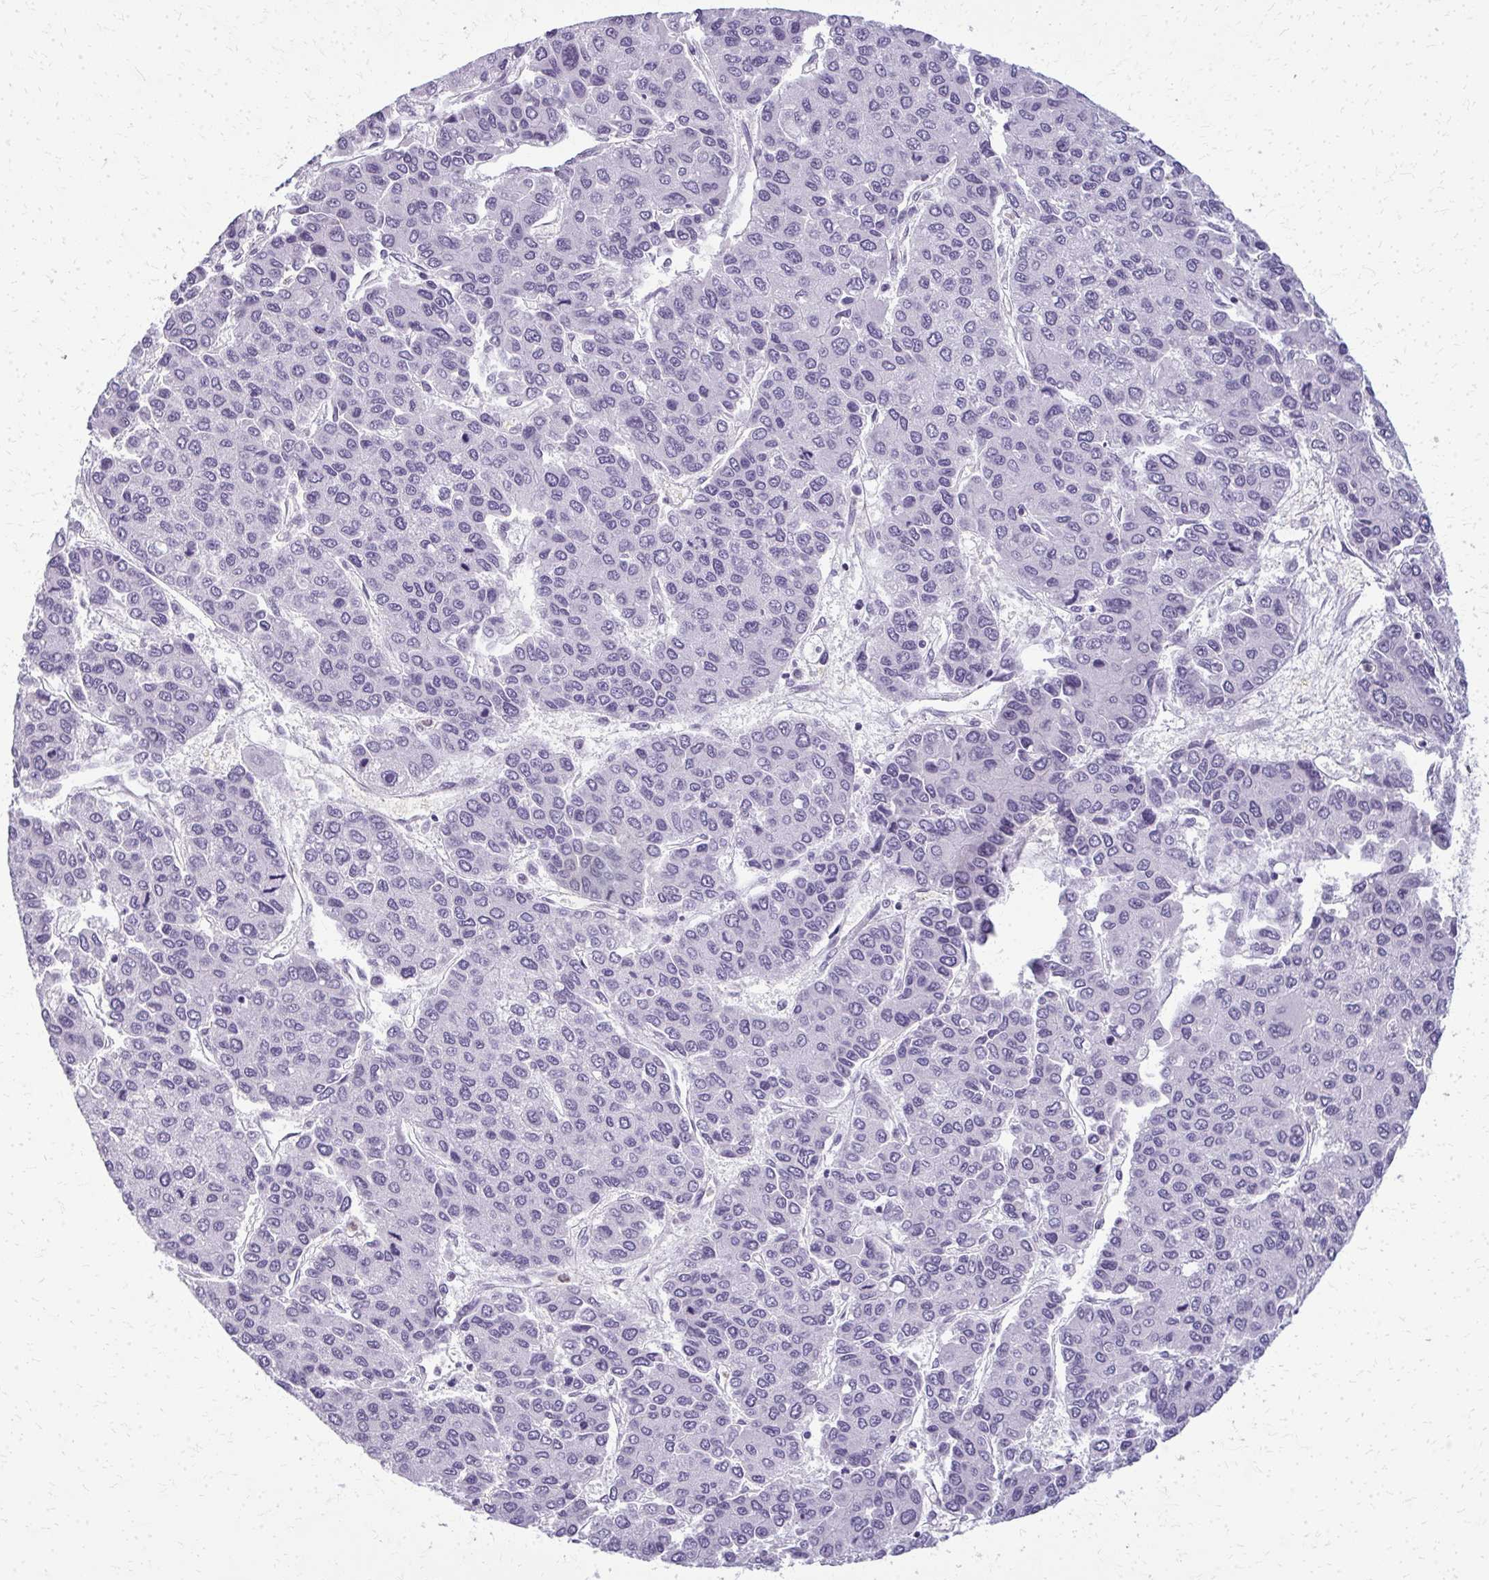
{"staining": {"intensity": "negative", "quantity": "none", "location": "none"}, "tissue": "liver cancer", "cell_type": "Tumor cells", "image_type": "cancer", "snomed": [{"axis": "morphology", "description": "Carcinoma, Hepatocellular, NOS"}, {"axis": "topography", "description": "Liver"}], "caption": "High power microscopy histopathology image of an immunohistochemistry micrograph of hepatocellular carcinoma (liver), revealing no significant expression in tumor cells.", "gene": "CA3", "patient": {"sex": "female", "age": 66}}